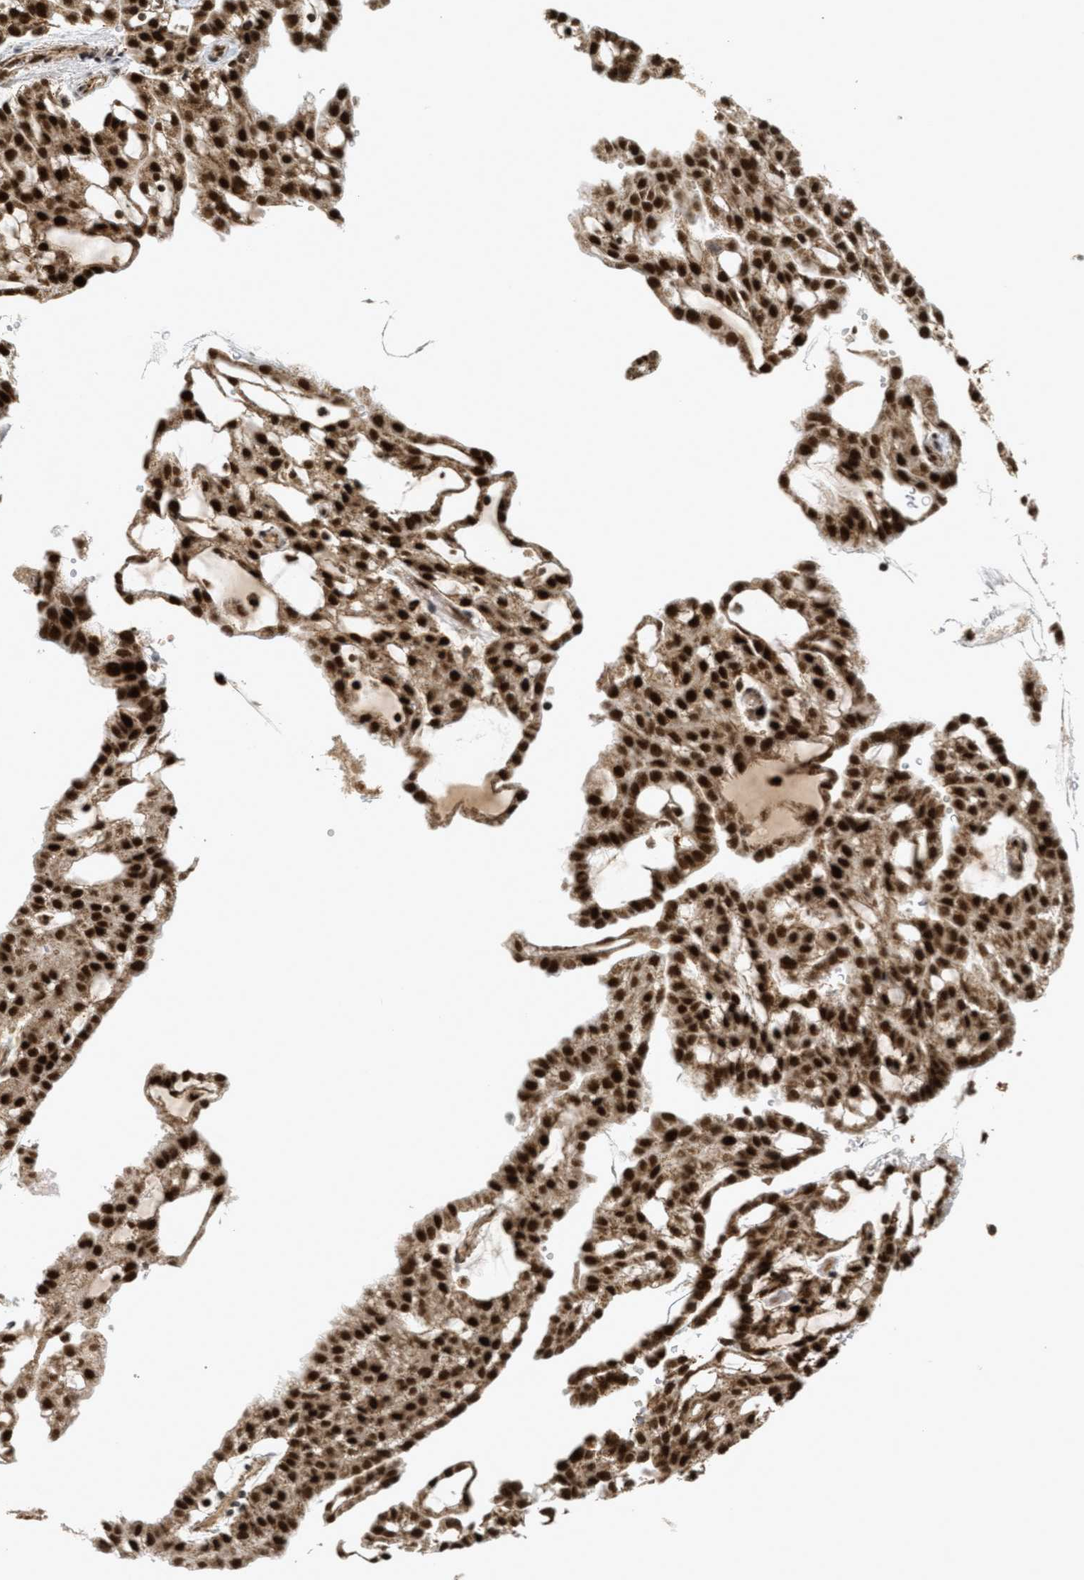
{"staining": {"intensity": "strong", "quantity": ">75%", "location": "cytoplasmic/membranous,nuclear"}, "tissue": "renal cancer", "cell_type": "Tumor cells", "image_type": "cancer", "snomed": [{"axis": "morphology", "description": "Adenocarcinoma, NOS"}, {"axis": "topography", "description": "Kidney"}], "caption": "Protein staining demonstrates strong cytoplasmic/membranous and nuclear expression in about >75% of tumor cells in renal cancer (adenocarcinoma).", "gene": "TLK1", "patient": {"sex": "male", "age": 63}}